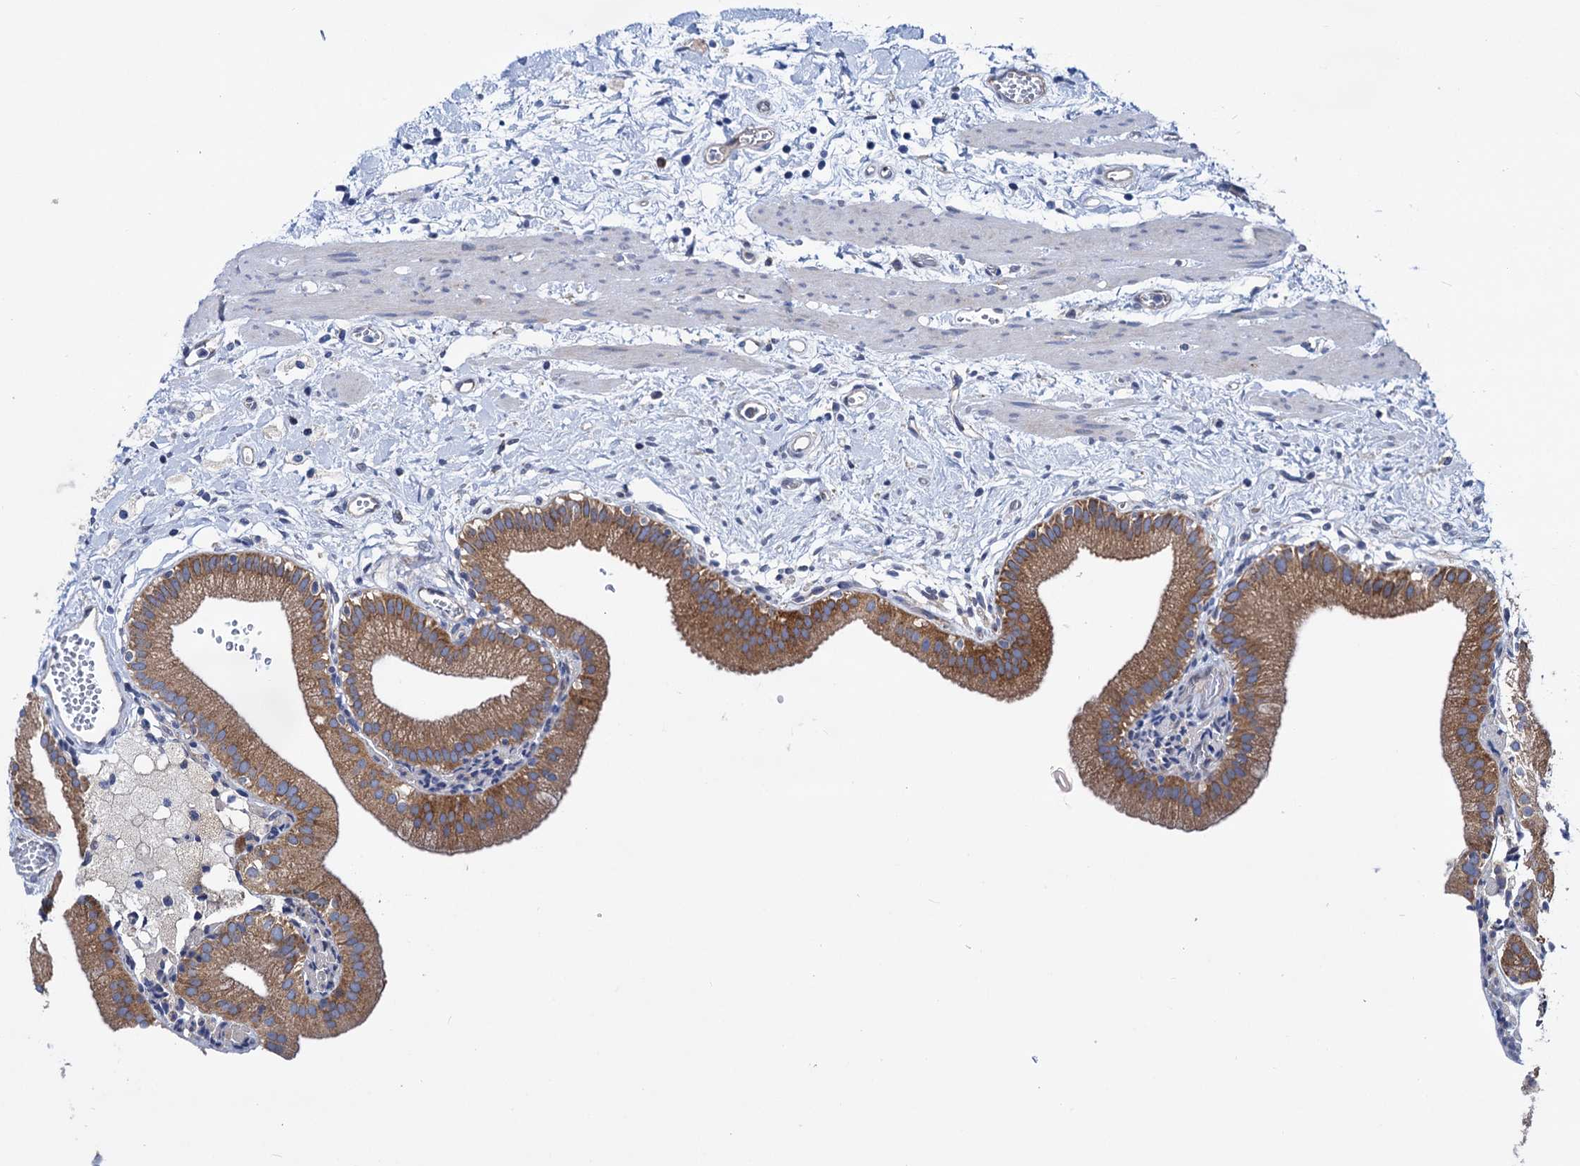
{"staining": {"intensity": "moderate", "quantity": ">75%", "location": "cytoplasmic/membranous"}, "tissue": "gallbladder", "cell_type": "Glandular cells", "image_type": "normal", "snomed": [{"axis": "morphology", "description": "Normal tissue, NOS"}, {"axis": "topography", "description": "Gallbladder"}], "caption": "An IHC image of benign tissue is shown. Protein staining in brown highlights moderate cytoplasmic/membranous positivity in gallbladder within glandular cells. The staining is performed using DAB (3,3'-diaminobenzidine) brown chromogen to label protein expression. The nuclei are counter-stained blue using hematoxylin.", "gene": "ZNRD2", "patient": {"sex": "male", "age": 55}}